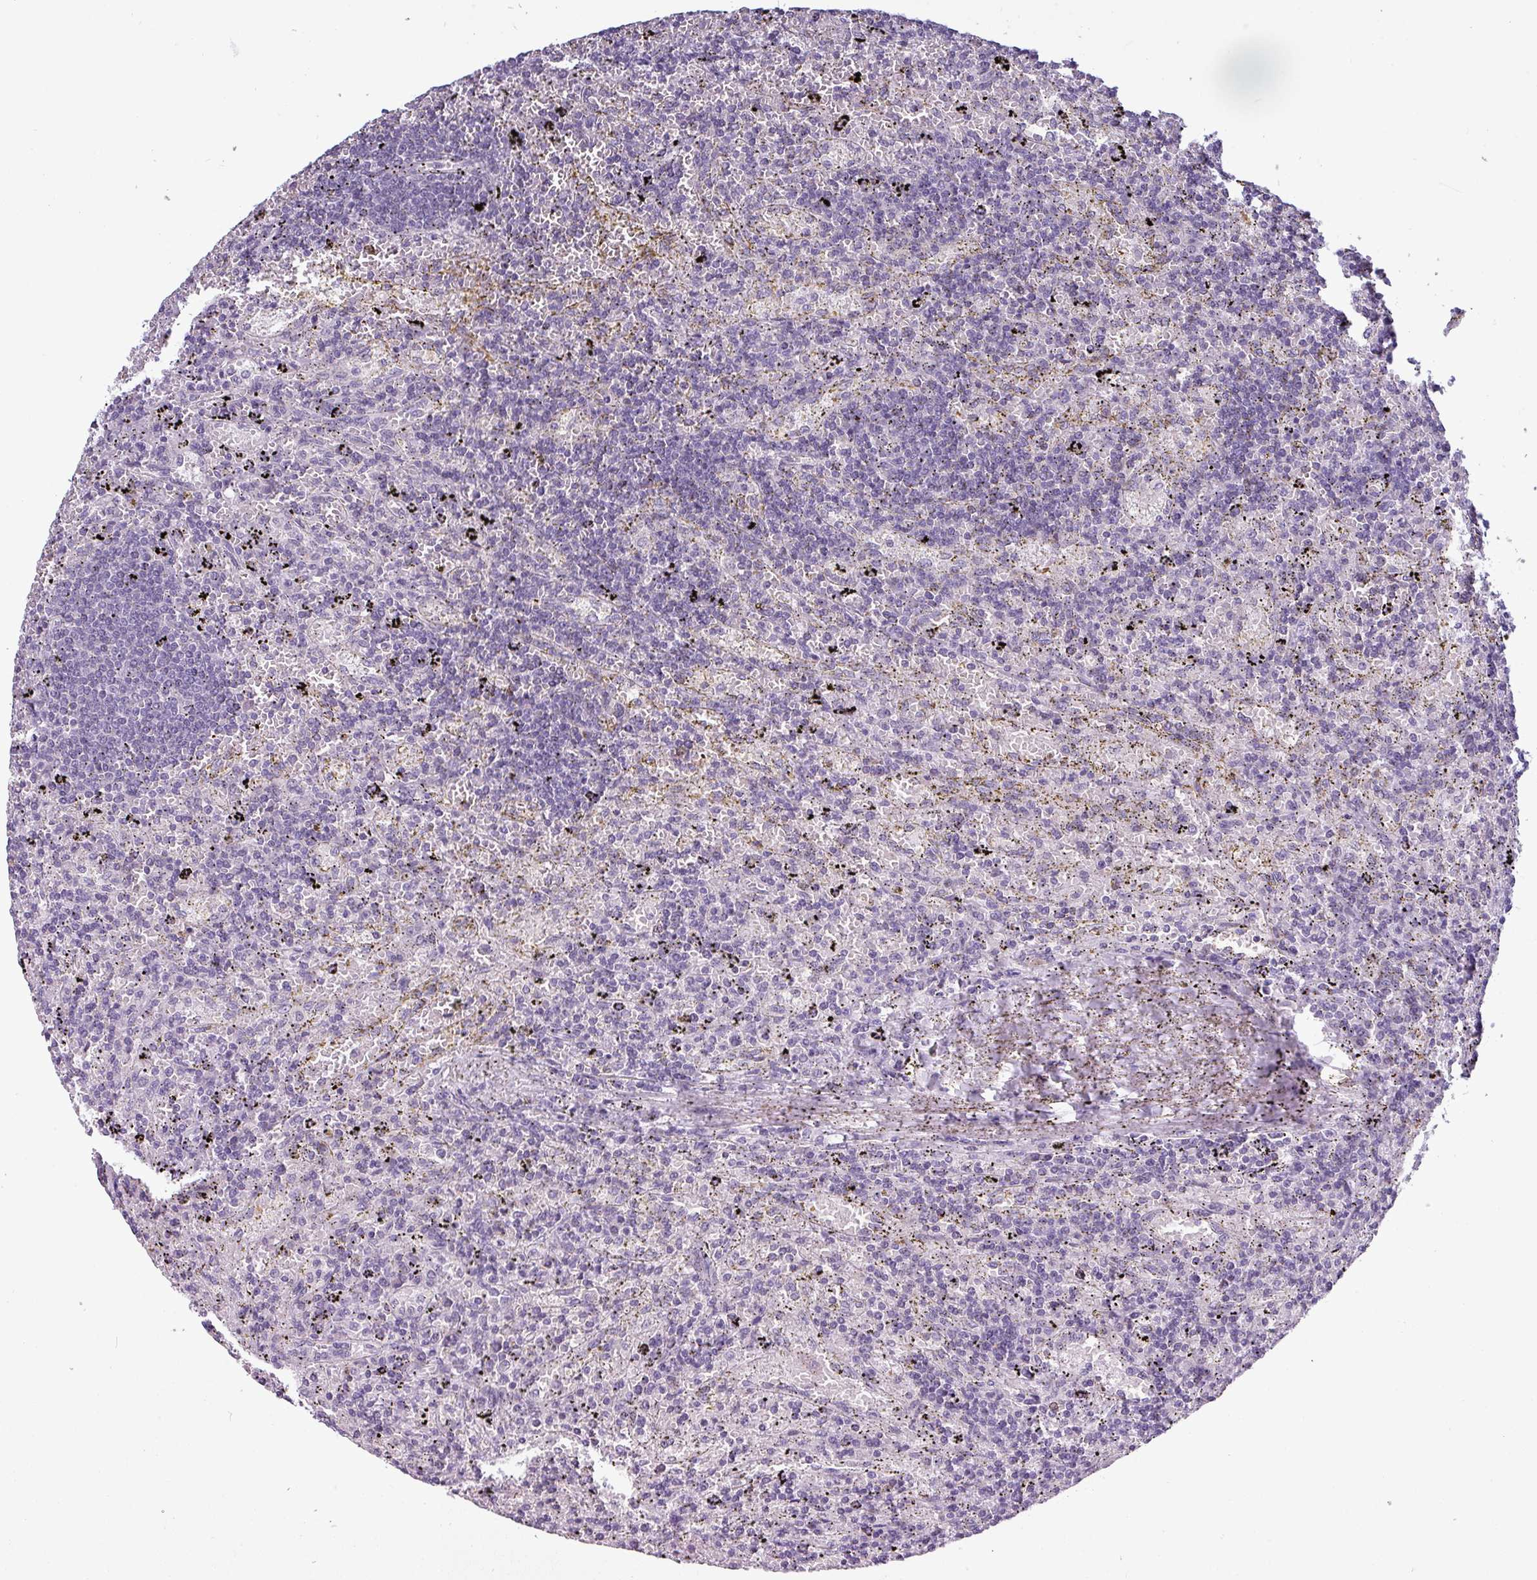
{"staining": {"intensity": "negative", "quantity": "none", "location": "none"}, "tissue": "lymphoma", "cell_type": "Tumor cells", "image_type": "cancer", "snomed": [{"axis": "morphology", "description": "Malignant lymphoma, non-Hodgkin's type, Low grade"}, {"axis": "topography", "description": "Spleen"}], "caption": "Lymphoma stained for a protein using IHC shows no positivity tumor cells.", "gene": "SLC26A9", "patient": {"sex": "male", "age": 76}}